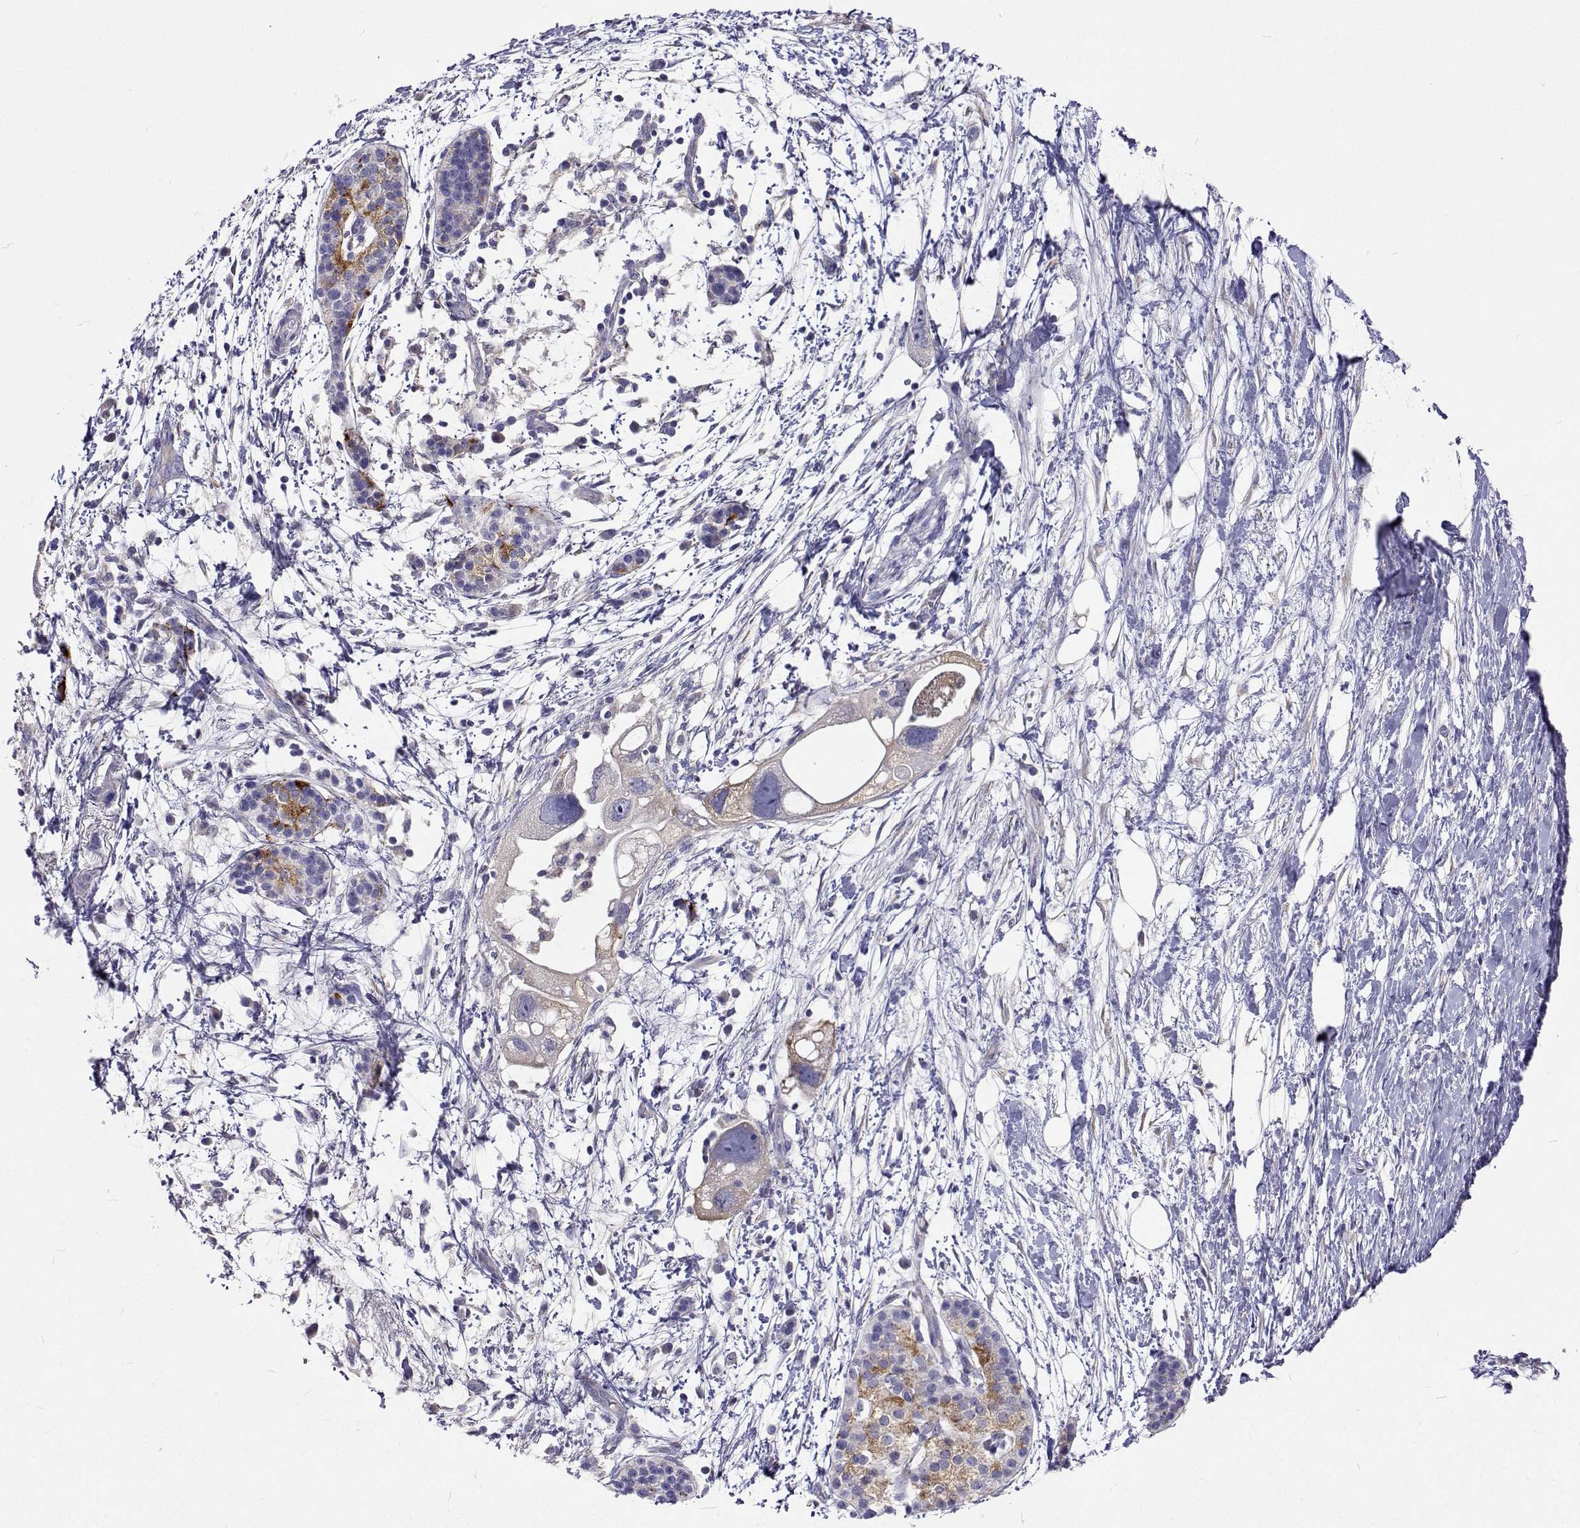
{"staining": {"intensity": "negative", "quantity": "none", "location": "none"}, "tissue": "pancreatic cancer", "cell_type": "Tumor cells", "image_type": "cancer", "snomed": [{"axis": "morphology", "description": "Adenocarcinoma, NOS"}, {"axis": "topography", "description": "Pancreas"}], "caption": "Immunohistochemical staining of pancreatic cancer (adenocarcinoma) shows no significant expression in tumor cells.", "gene": "LHFPL7", "patient": {"sex": "female", "age": 72}}